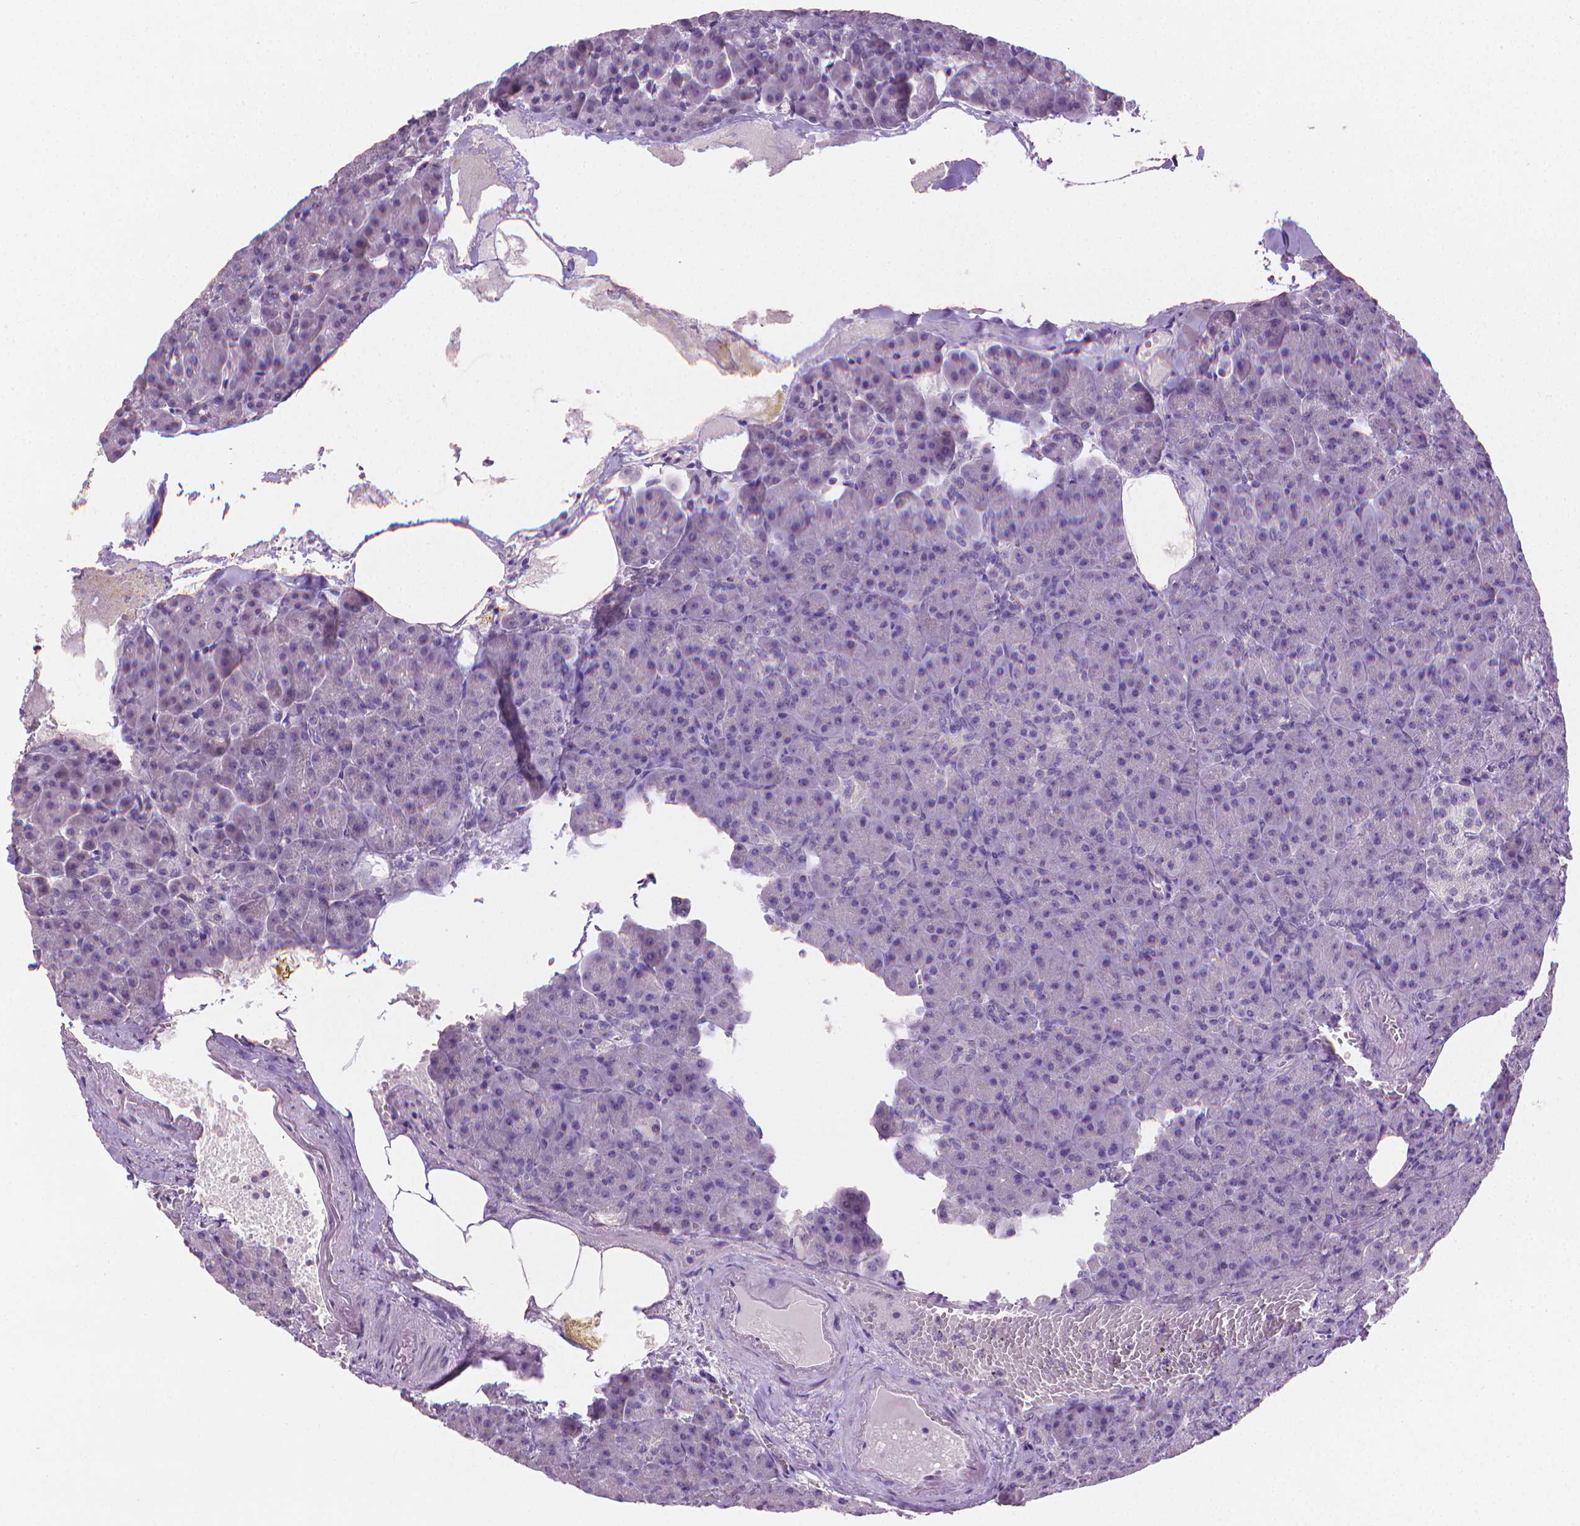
{"staining": {"intensity": "negative", "quantity": "none", "location": "none"}, "tissue": "pancreas", "cell_type": "Exocrine glandular cells", "image_type": "normal", "snomed": [{"axis": "morphology", "description": "Normal tissue, NOS"}, {"axis": "topography", "description": "Pancreas"}], "caption": "Pancreas stained for a protein using IHC displays no positivity exocrine glandular cells.", "gene": "TNNI2", "patient": {"sex": "female", "age": 74}}